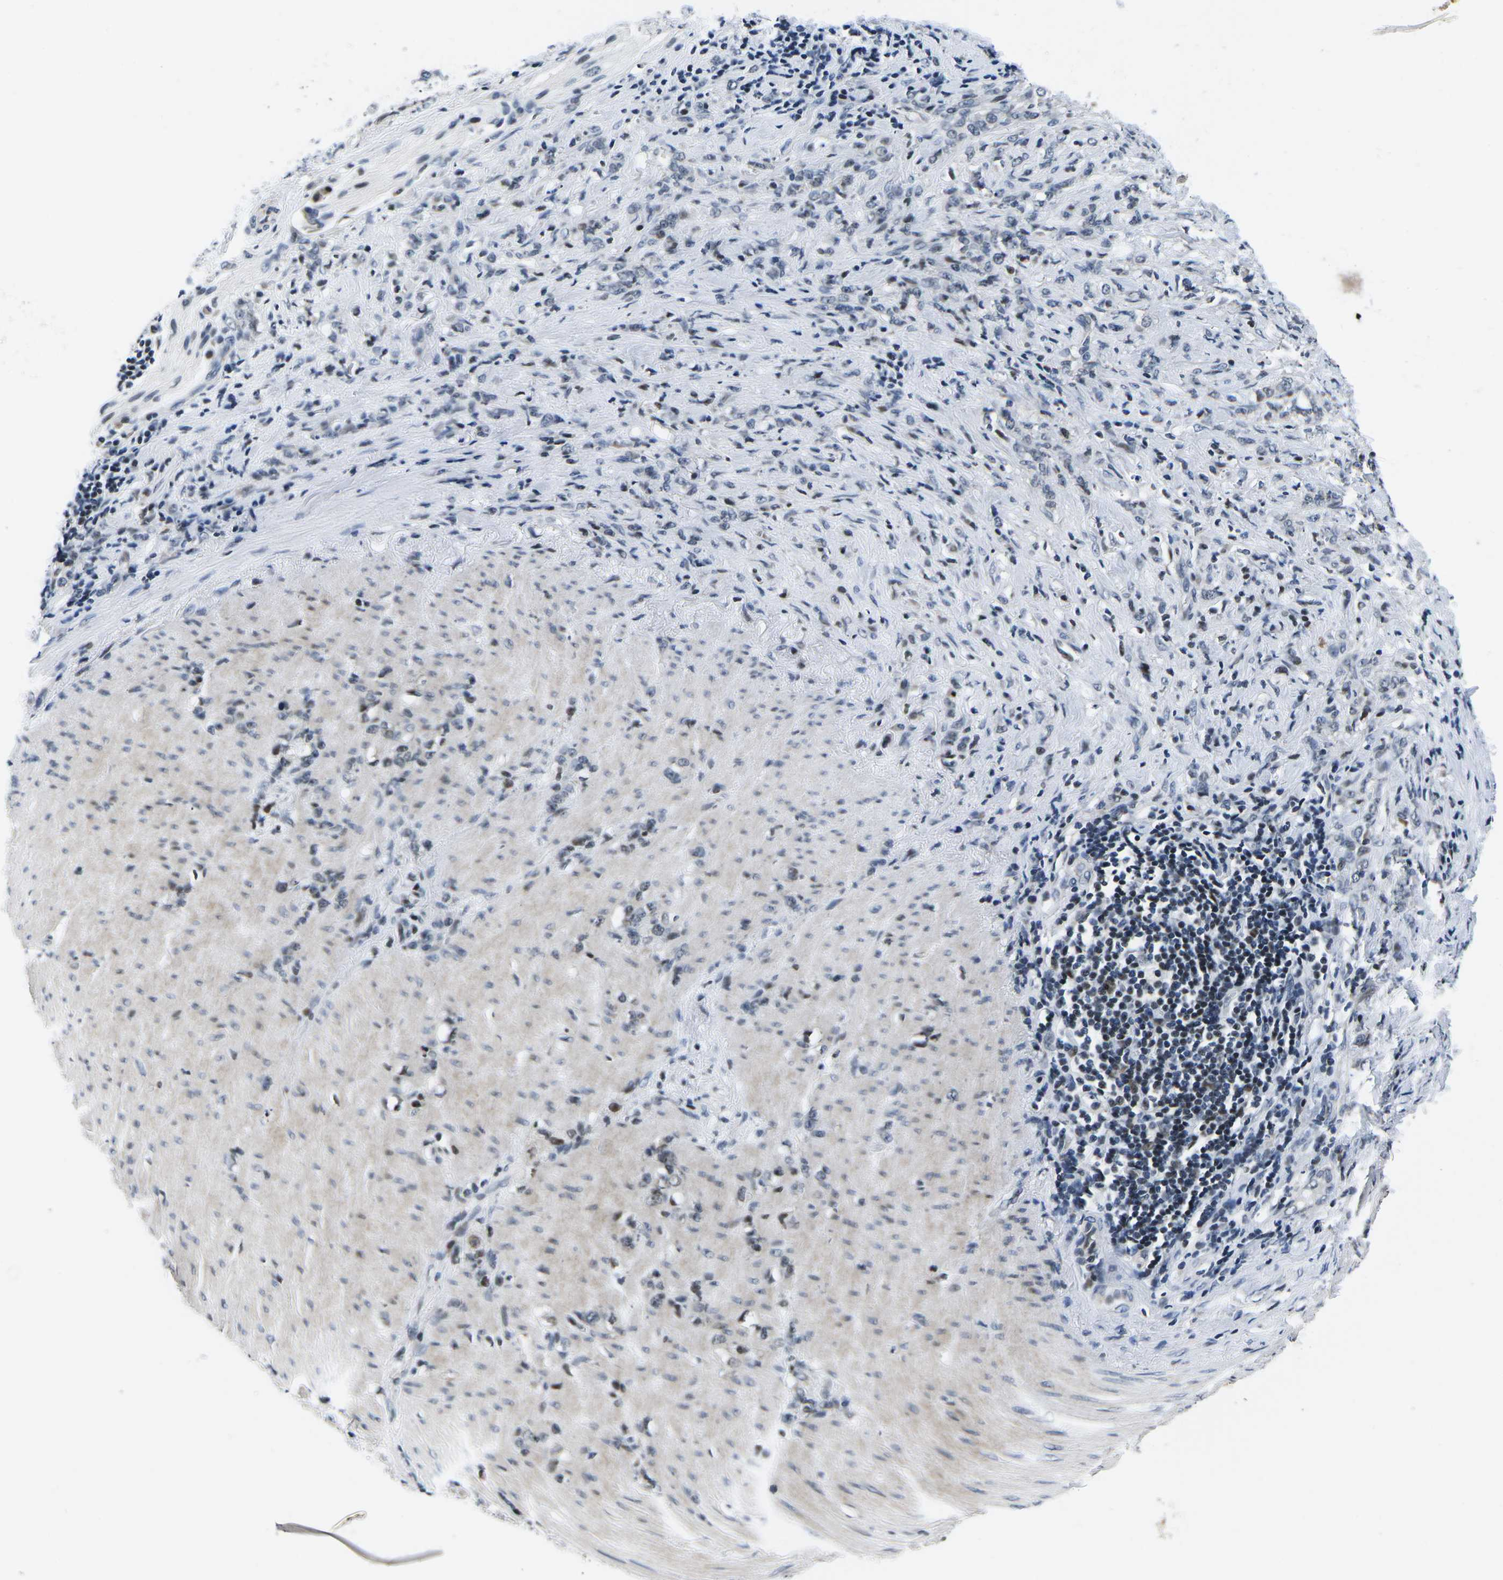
{"staining": {"intensity": "weak", "quantity": "<25%", "location": "nuclear"}, "tissue": "stomach cancer", "cell_type": "Tumor cells", "image_type": "cancer", "snomed": [{"axis": "morphology", "description": "Adenocarcinoma, NOS"}, {"axis": "topography", "description": "Stomach, lower"}], "caption": "DAB immunohistochemical staining of stomach cancer (adenocarcinoma) exhibits no significant positivity in tumor cells.", "gene": "CDC73", "patient": {"sex": "male", "age": 88}}